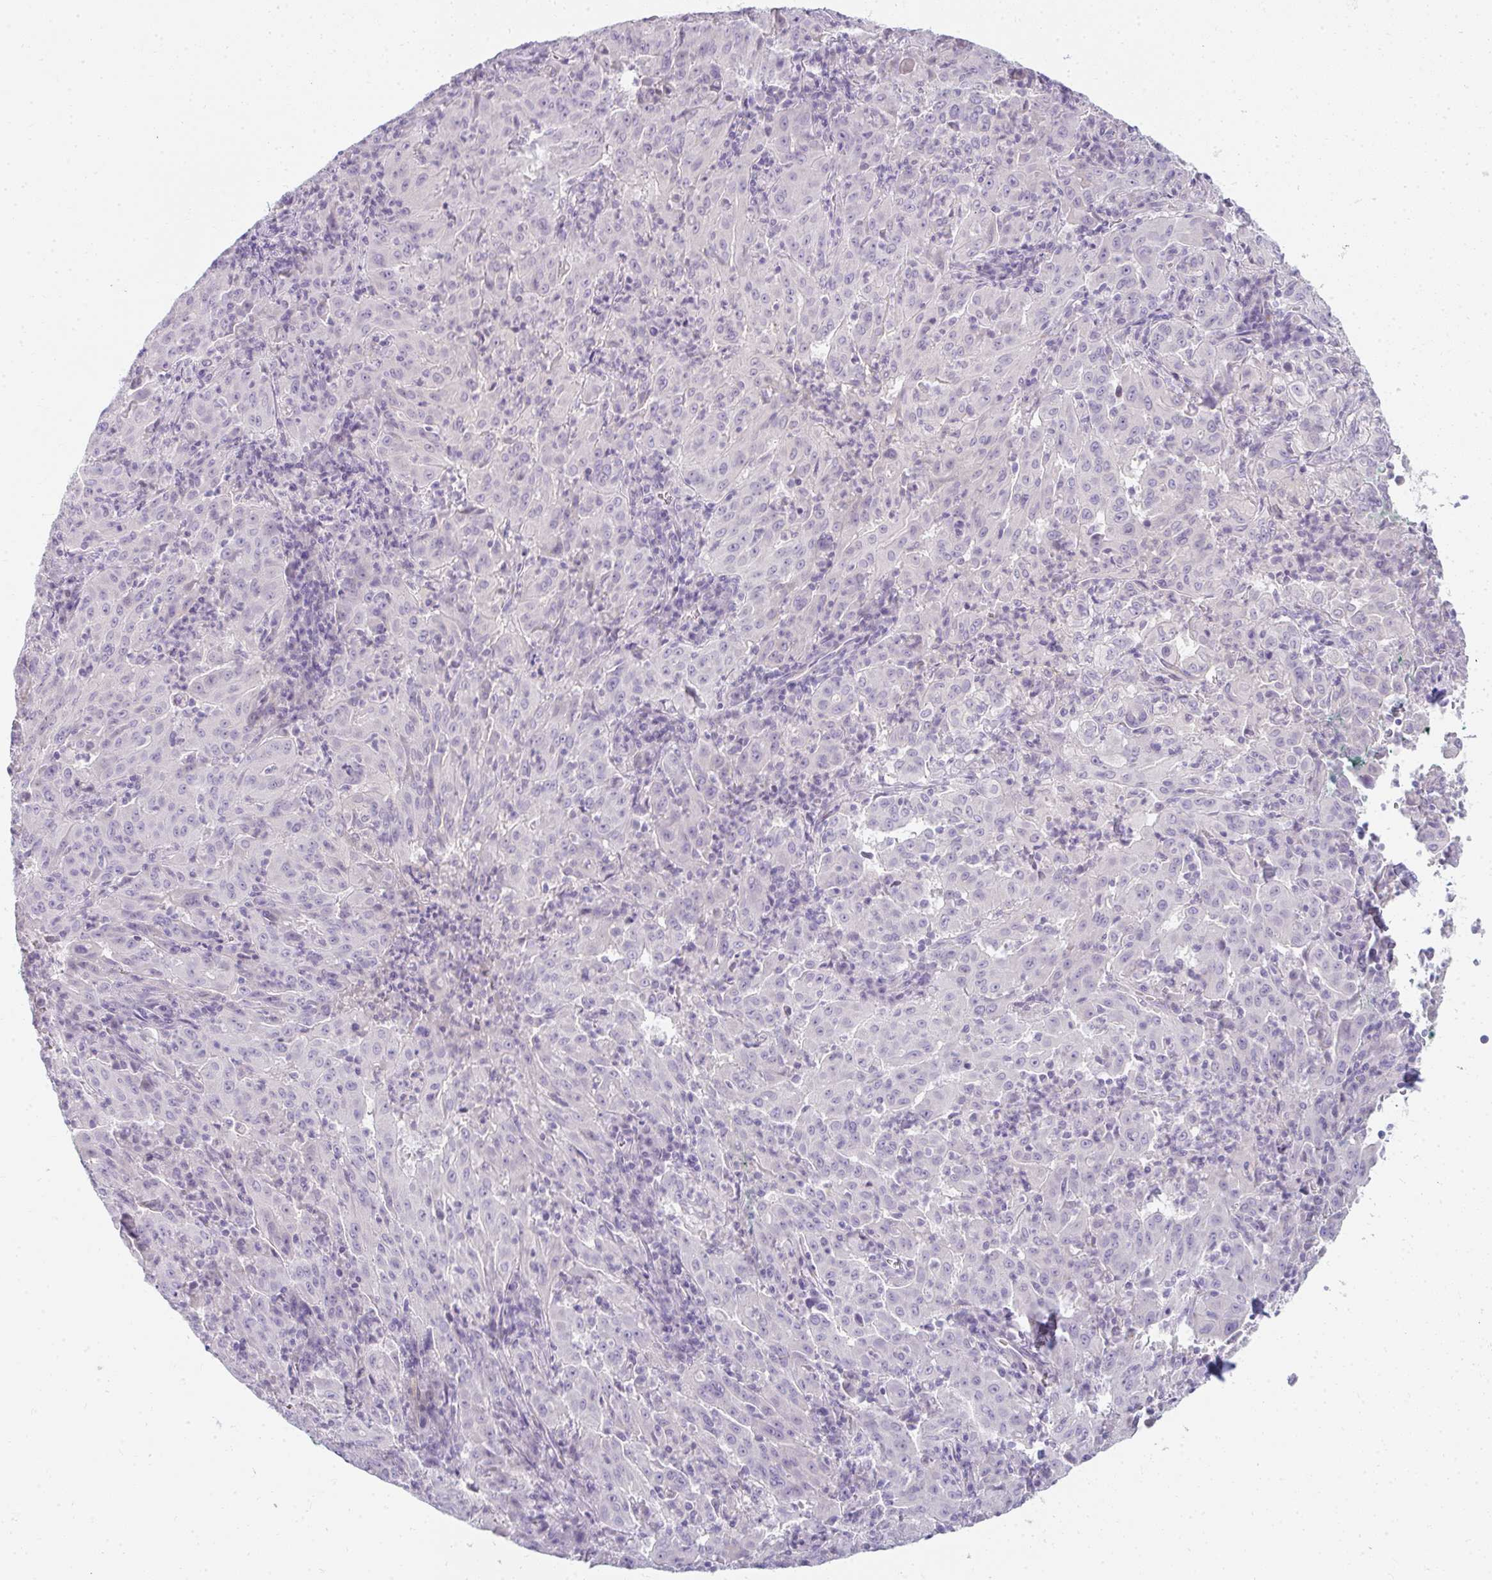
{"staining": {"intensity": "negative", "quantity": "none", "location": "none"}, "tissue": "pancreatic cancer", "cell_type": "Tumor cells", "image_type": "cancer", "snomed": [{"axis": "morphology", "description": "Adenocarcinoma, NOS"}, {"axis": "topography", "description": "Pancreas"}], "caption": "The micrograph demonstrates no staining of tumor cells in pancreatic adenocarcinoma.", "gene": "PPP1R3G", "patient": {"sex": "male", "age": 63}}